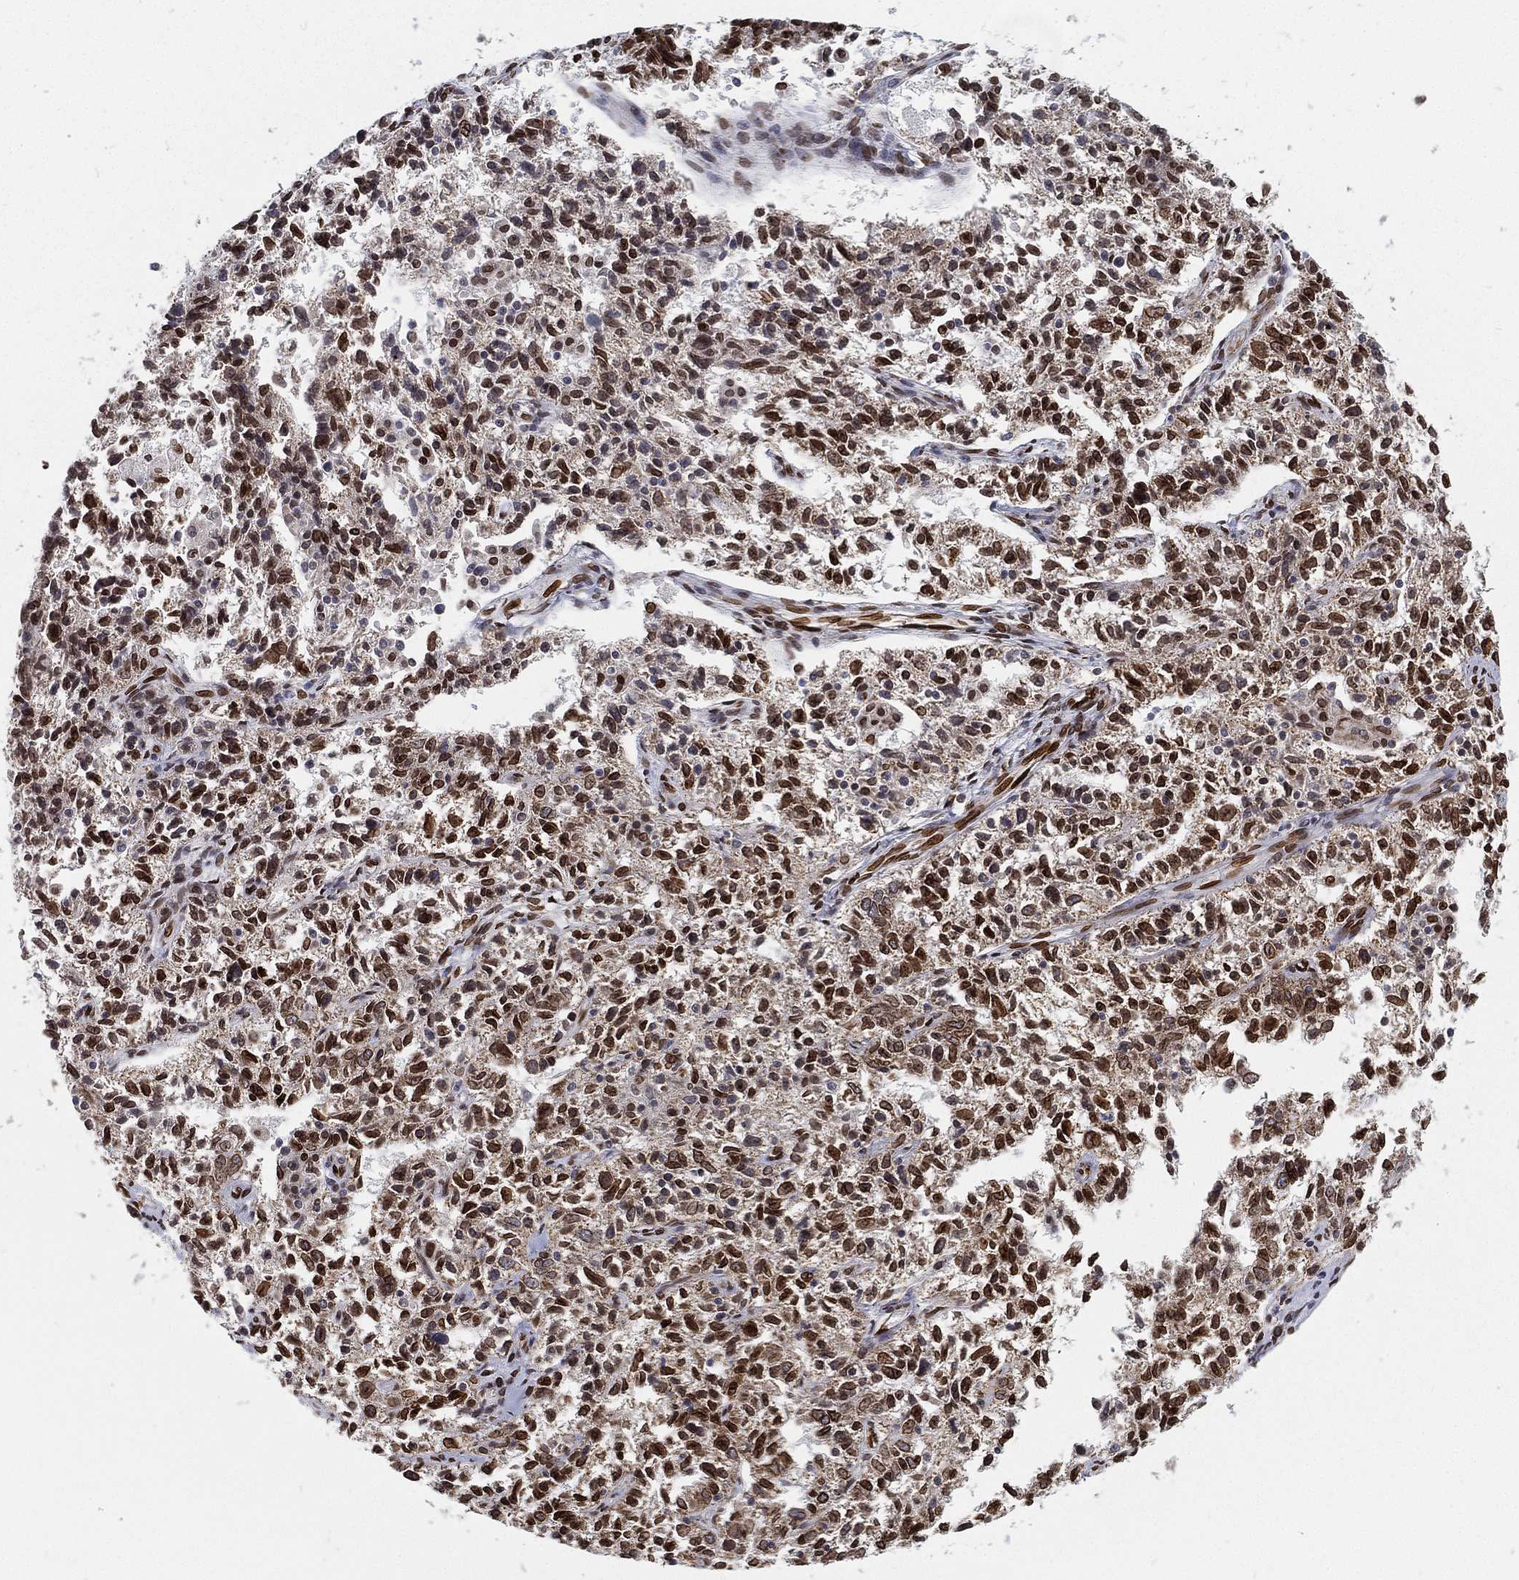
{"staining": {"intensity": "strong", "quantity": ">75%", "location": "cytoplasmic/membranous,nuclear"}, "tissue": "ovarian cancer", "cell_type": "Tumor cells", "image_type": "cancer", "snomed": [{"axis": "morphology", "description": "Cystadenocarcinoma, serous, NOS"}, {"axis": "topography", "description": "Ovary"}], "caption": "Ovarian cancer stained for a protein exhibits strong cytoplasmic/membranous and nuclear positivity in tumor cells.", "gene": "PALB2", "patient": {"sex": "female", "age": 71}}